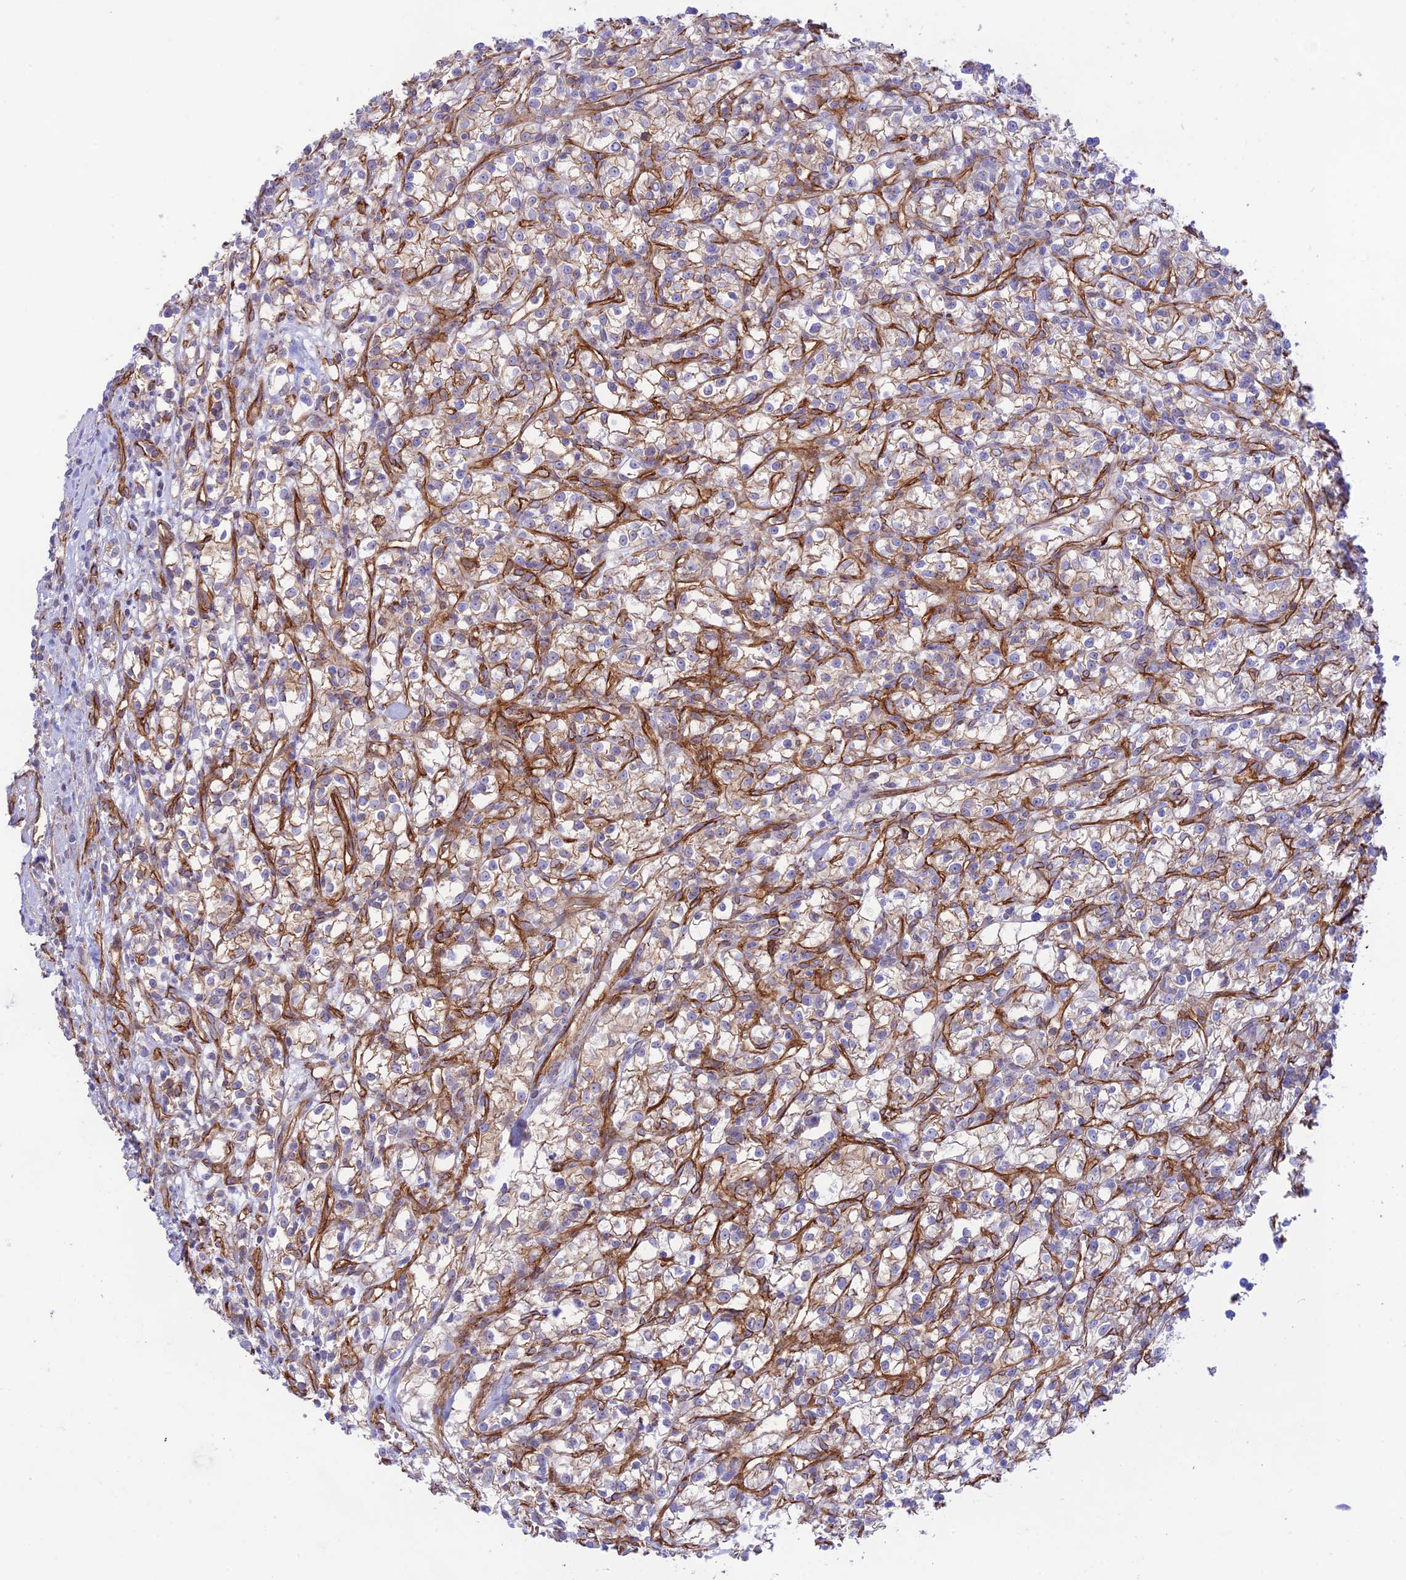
{"staining": {"intensity": "moderate", "quantity": "<25%", "location": "cytoplasmic/membranous"}, "tissue": "renal cancer", "cell_type": "Tumor cells", "image_type": "cancer", "snomed": [{"axis": "morphology", "description": "Adenocarcinoma, NOS"}, {"axis": "topography", "description": "Kidney"}], "caption": "Protein staining displays moderate cytoplasmic/membranous expression in about <25% of tumor cells in adenocarcinoma (renal).", "gene": "YPEL5", "patient": {"sex": "female", "age": 59}}